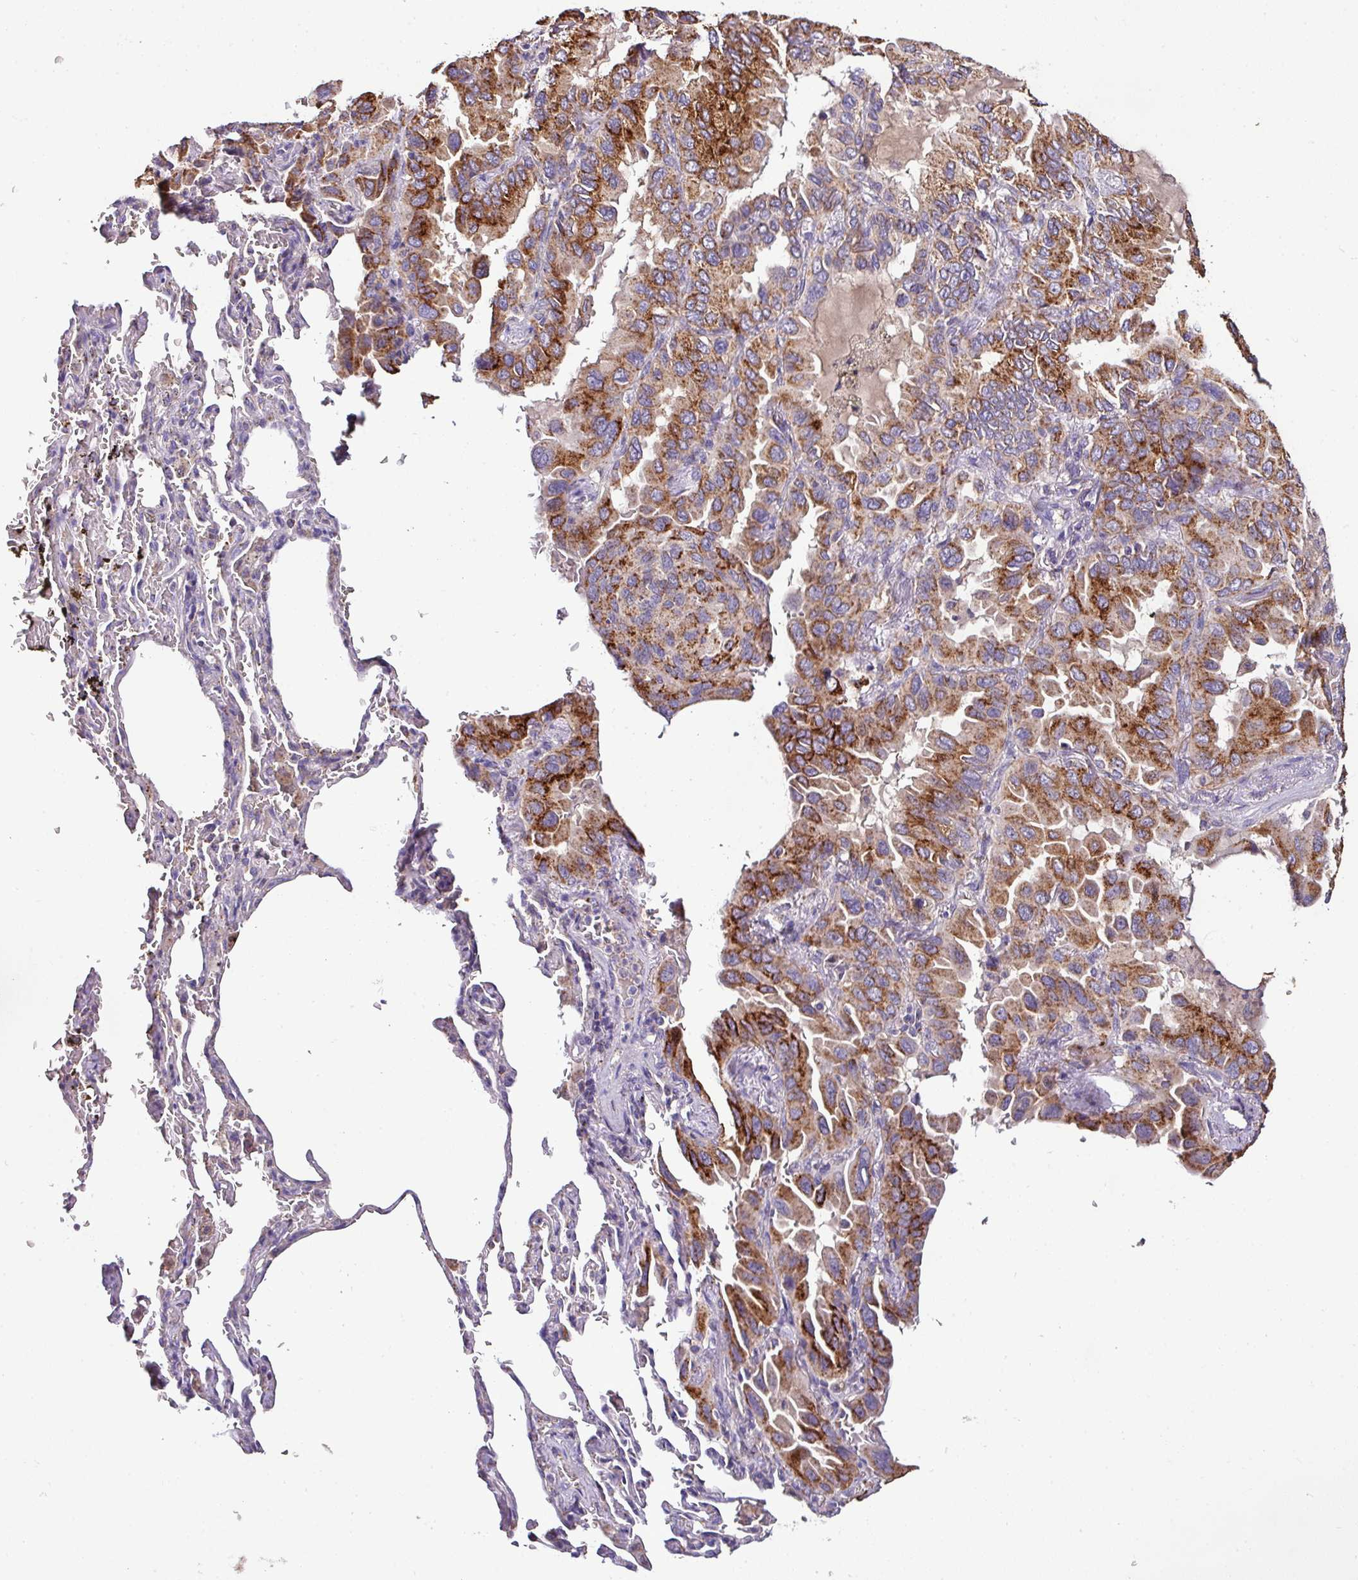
{"staining": {"intensity": "strong", "quantity": ">75%", "location": "cytoplasmic/membranous"}, "tissue": "lung cancer", "cell_type": "Tumor cells", "image_type": "cancer", "snomed": [{"axis": "morphology", "description": "Adenocarcinoma, NOS"}, {"axis": "topography", "description": "Lung"}], "caption": "A brown stain labels strong cytoplasmic/membranous staining of a protein in lung cancer (adenocarcinoma) tumor cells. The staining was performed using DAB, with brown indicating positive protein expression. Nuclei are stained blue with hematoxylin.", "gene": "CPD", "patient": {"sex": "male", "age": 64}}